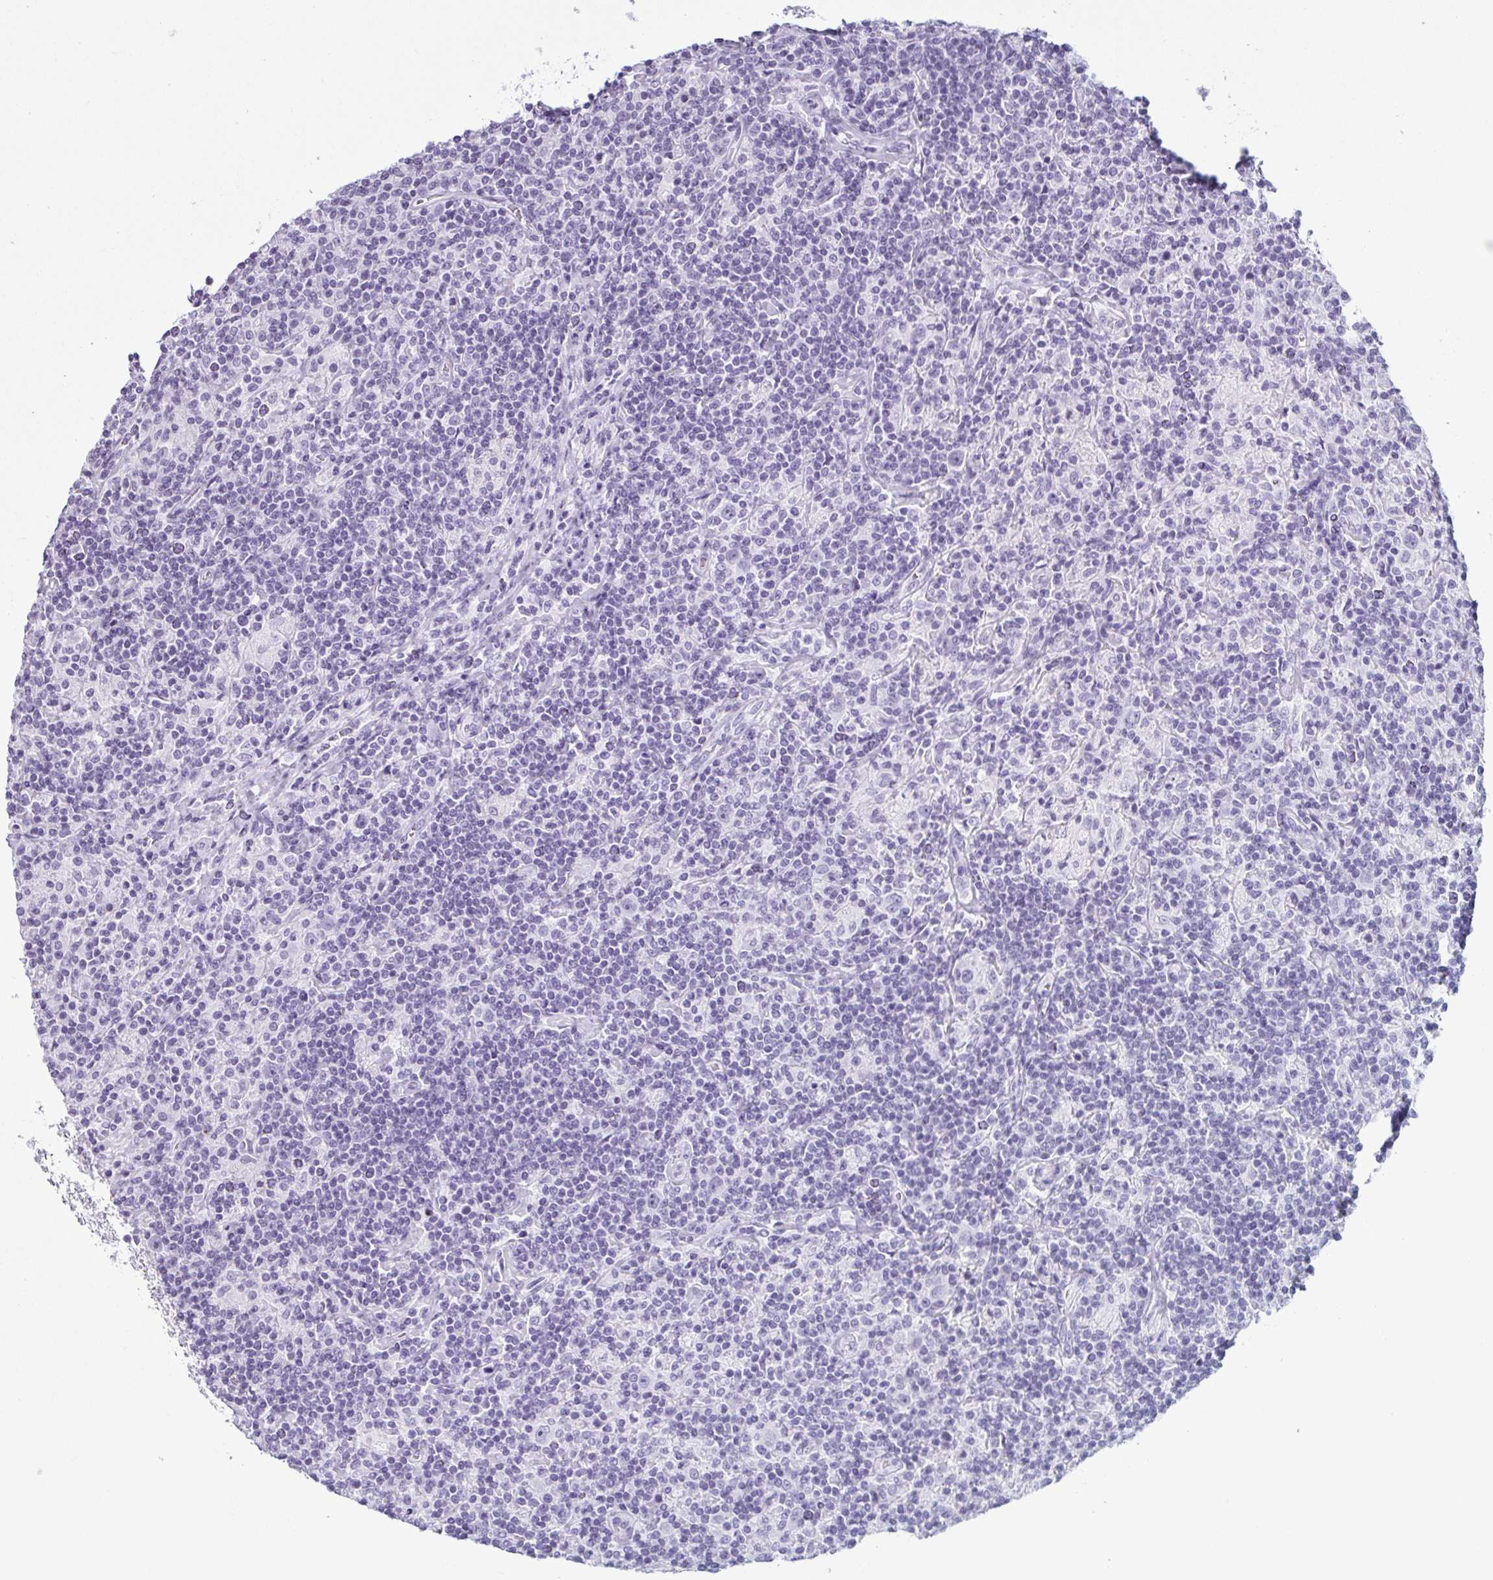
{"staining": {"intensity": "negative", "quantity": "none", "location": "none"}, "tissue": "lymphoma", "cell_type": "Tumor cells", "image_type": "cancer", "snomed": [{"axis": "morphology", "description": "Hodgkin's disease, NOS"}, {"axis": "topography", "description": "Lymph node"}], "caption": "DAB immunohistochemical staining of Hodgkin's disease displays no significant positivity in tumor cells.", "gene": "CDA", "patient": {"sex": "male", "age": 70}}